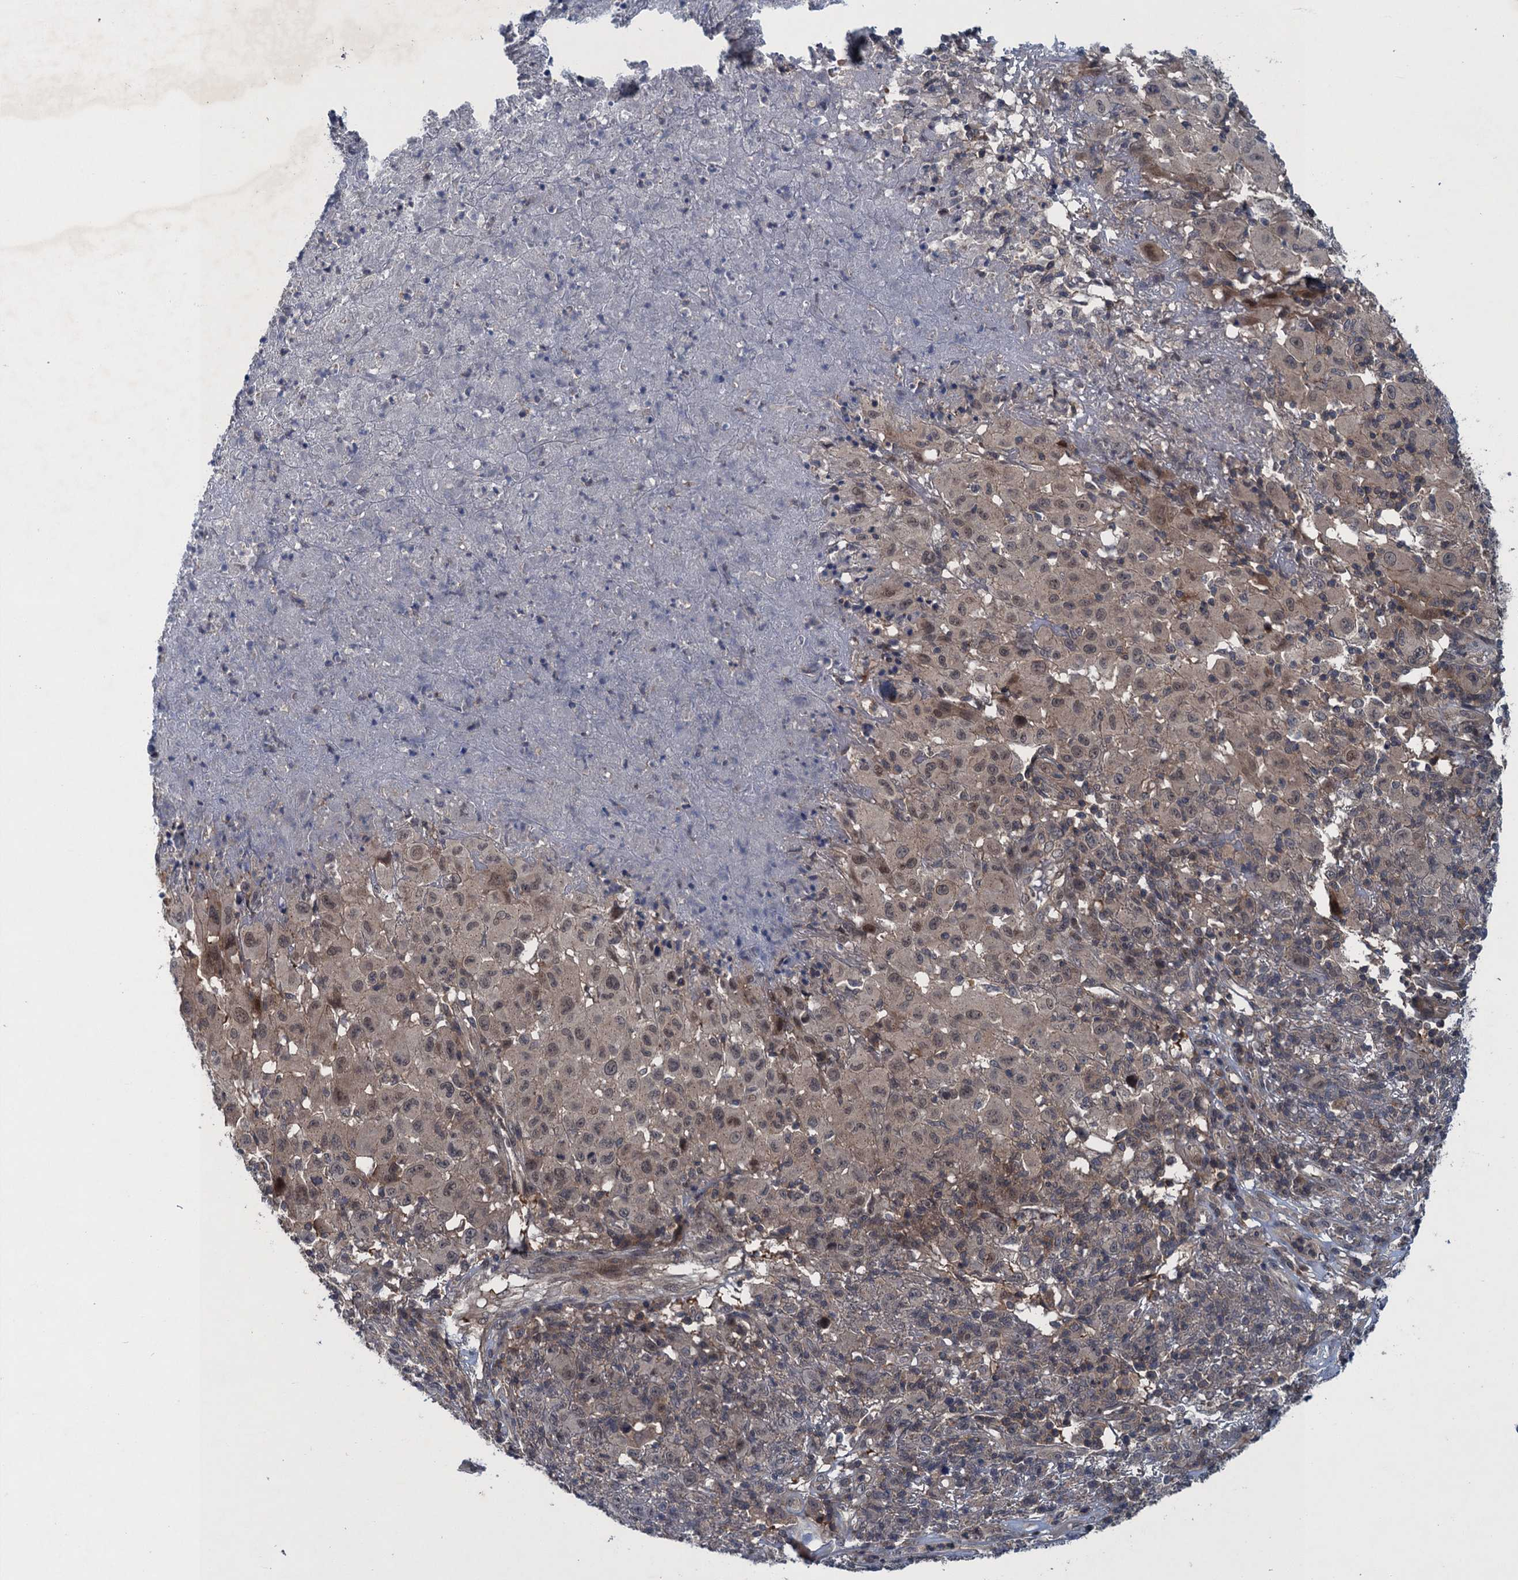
{"staining": {"intensity": "weak", "quantity": "25%-75%", "location": "nuclear"}, "tissue": "melanoma", "cell_type": "Tumor cells", "image_type": "cancer", "snomed": [{"axis": "morphology", "description": "Malignant melanoma, NOS"}, {"axis": "topography", "description": "Skin"}], "caption": "Protein staining of melanoma tissue demonstrates weak nuclear staining in approximately 25%-75% of tumor cells. The protein of interest is shown in brown color, while the nuclei are stained blue.", "gene": "RNF165", "patient": {"sex": "male", "age": 73}}